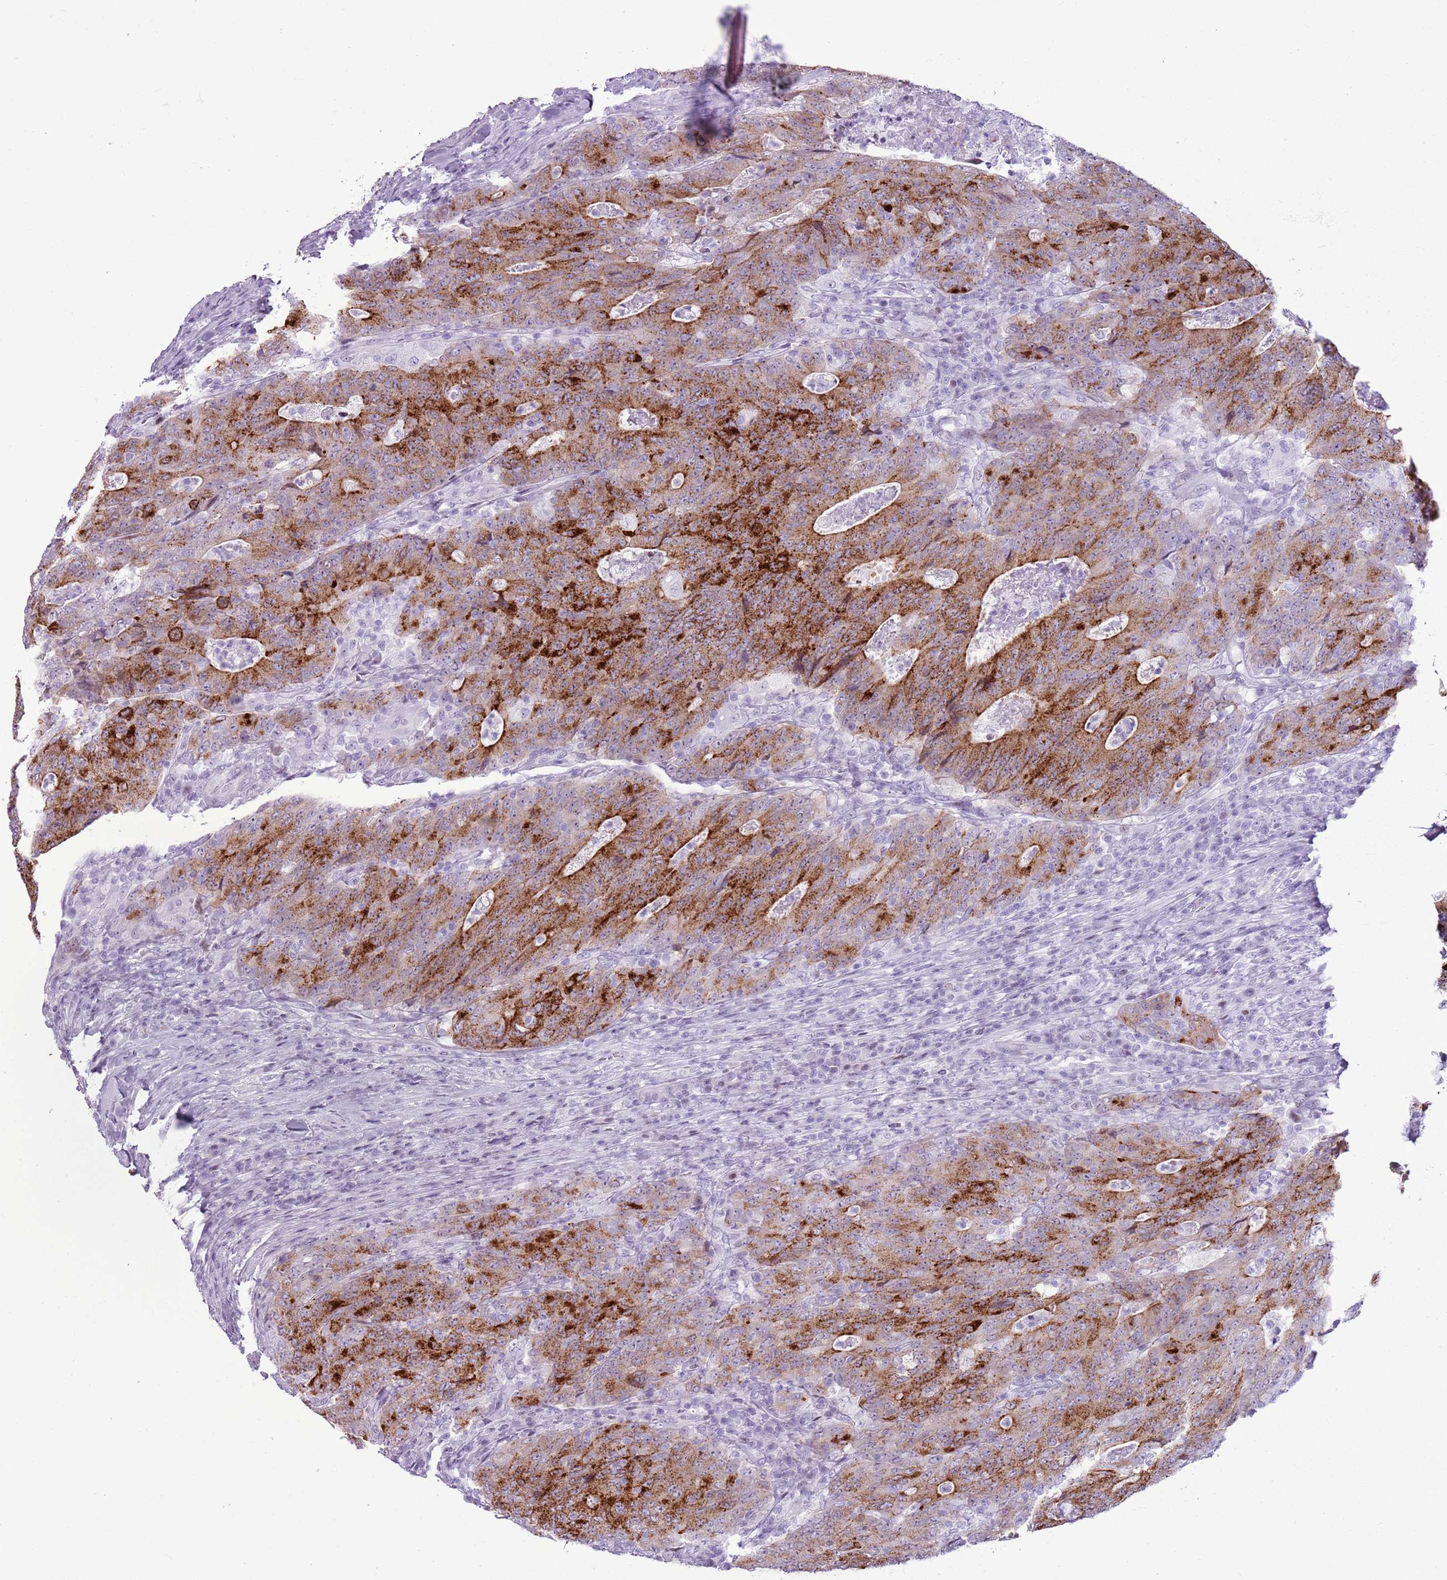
{"staining": {"intensity": "strong", "quantity": ">75%", "location": "cytoplasmic/membranous"}, "tissue": "colorectal cancer", "cell_type": "Tumor cells", "image_type": "cancer", "snomed": [{"axis": "morphology", "description": "Adenocarcinoma, NOS"}, {"axis": "topography", "description": "Colon"}], "caption": "Immunohistochemistry (IHC) photomicrograph of colorectal cancer stained for a protein (brown), which reveals high levels of strong cytoplasmic/membranous expression in about >75% of tumor cells.", "gene": "ASIP", "patient": {"sex": "female", "age": 75}}